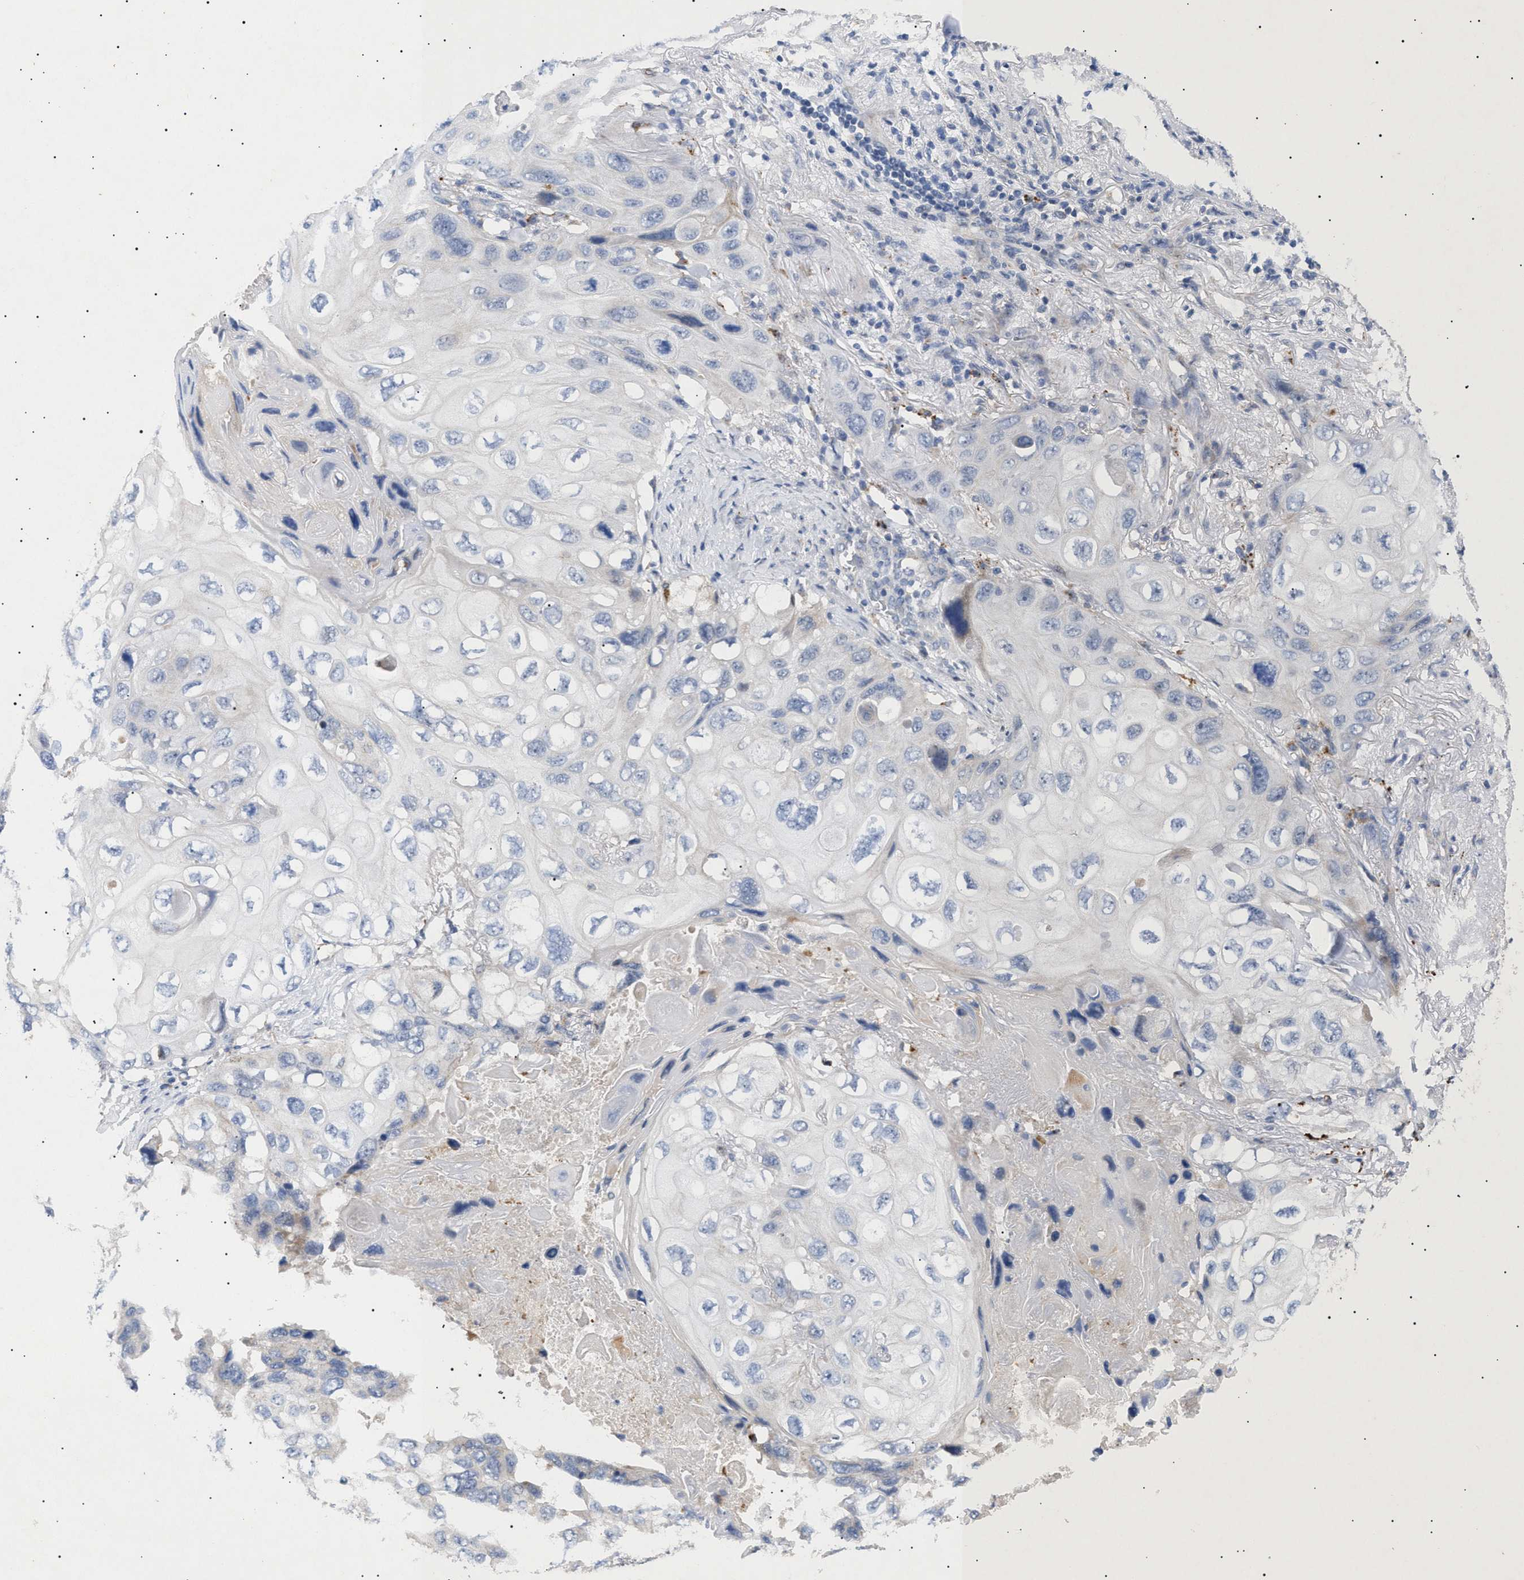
{"staining": {"intensity": "negative", "quantity": "none", "location": "none"}, "tissue": "lung cancer", "cell_type": "Tumor cells", "image_type": "cancer", "snomed": [{"axis": "morphology", "description": "Squamous cell carcinoma, NOS"}, {"axis": "topography", "description": "Lung"}], "caption": "Squamous cell carcinoma (lung) was stained to show a protein in brown. There is no significant staining in tumor cells.", "gene": "SIRT5", "patient": {"sex": "female", "age": 73}}